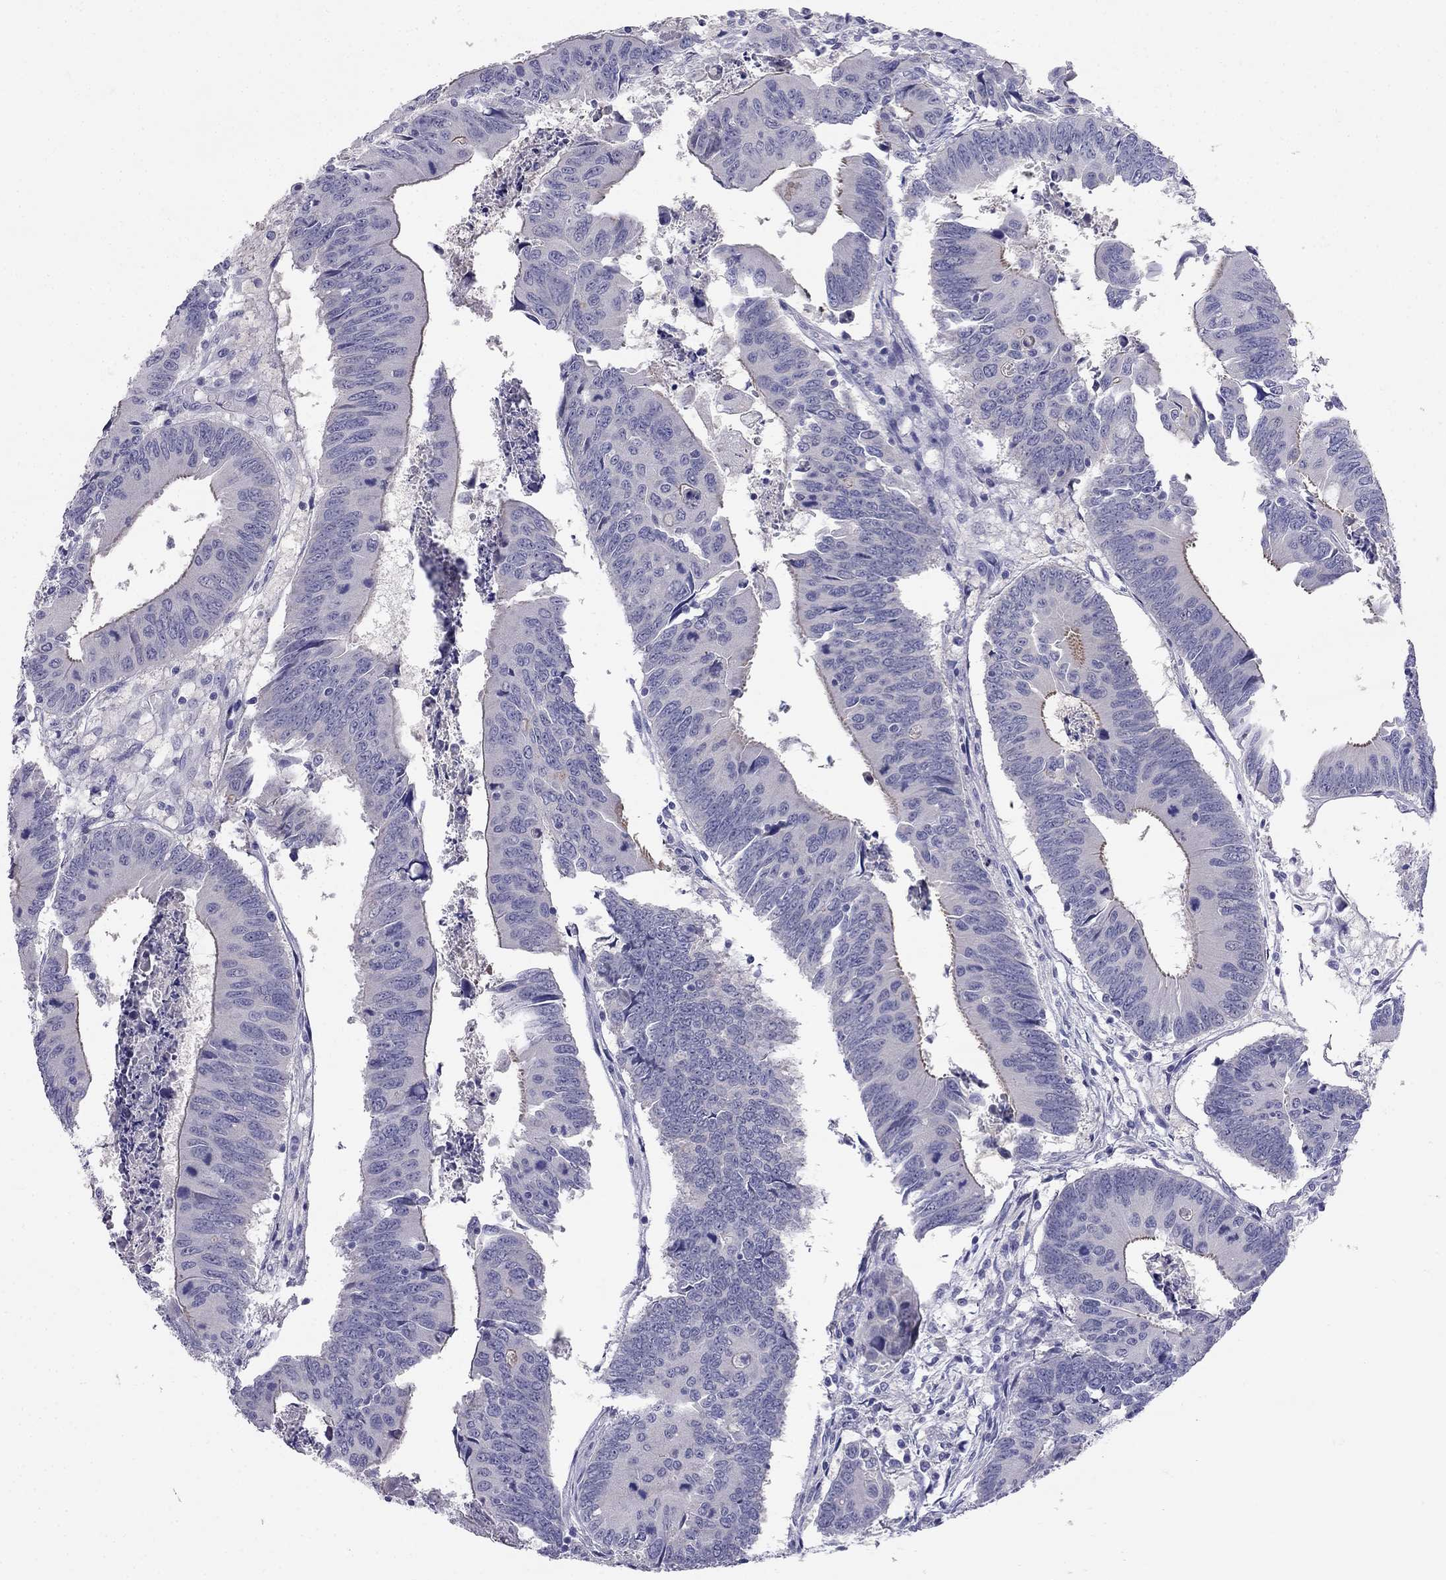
{"staining": {"intensity": "negative", "quantity": "none", "location": "none"}, "tissue": "colorectal cancer", "cell_type": "Tumor cells", "image_type": "cancer", "snomed": [{"axis": "morphology", "description": "Adenocarcinoma, NOS"}, {"axis": "topography", "description": "Rectum"}], "caption": "Histopathology image shows no protein expression in tumor cells of colorectal cancer tissue. (DAB immunohistochemistry (IHC) visualized using brightfield microscopy, high magnification).", "gene": "RFLNA", "patient": {"sex": "male", "age": 67}}